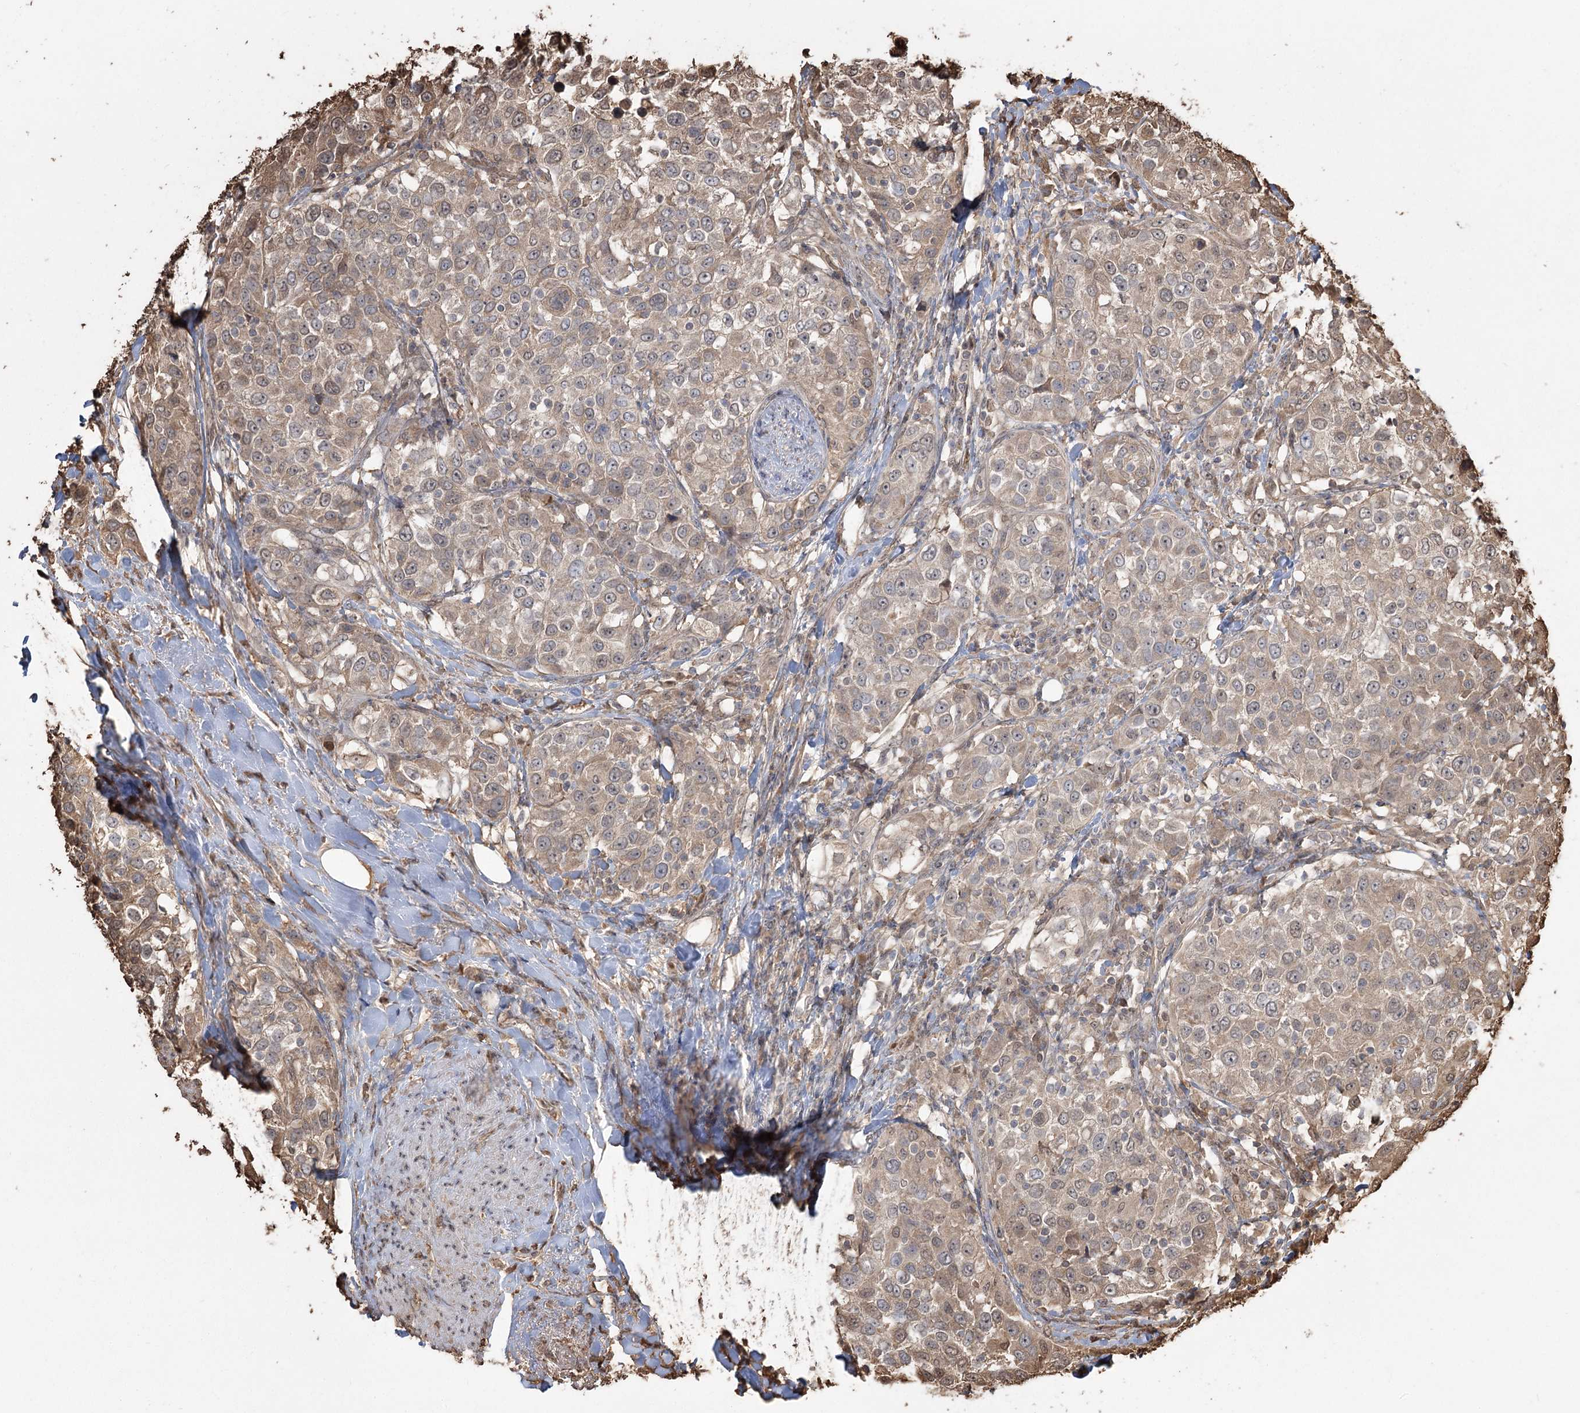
{"staining": {"intensity": "weak", "quantity": "25%-75%", "location": "cytoplasmic/membranous"}, "tissue": "urothelial cancer", "cell_type": "Tumor cells", "image_type": "cancer", "snomed": [{"axis": "morphology", "description": "Urothelial carcinoma, High grade"}, {"axis": "topography", "description": "Urinary bladder"}], "caption": "This histopathology image exhibits immunohistochemistry staining of high-grade urothelial carcinoma, with low weak cytoplasmic/membranous staining in about 25%-75% of tumor cells.", "gene": "PLCH1", "patient": {"sex": "female", "age": 80}}